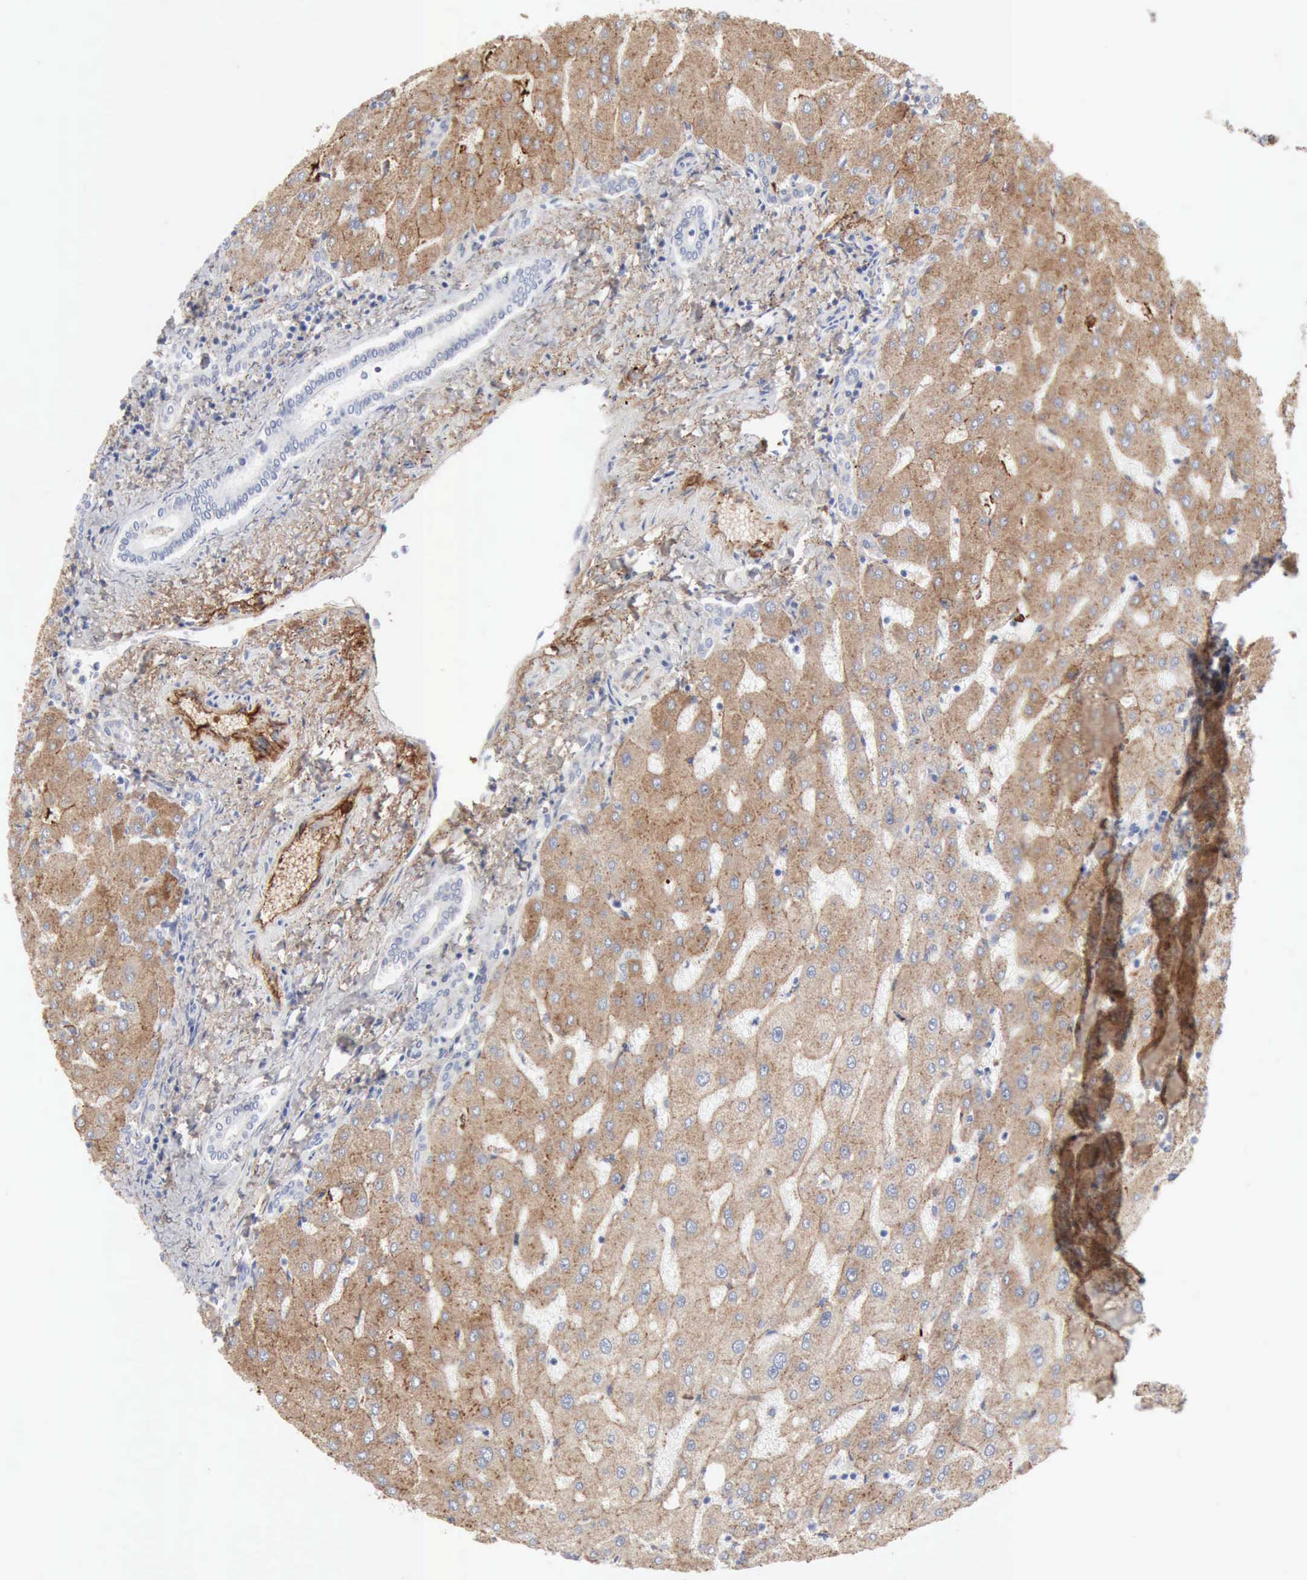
{"staining": {"intensity": "negative", "quantity": "none", "location": "none"}, "tissue": "liver", "cell_type": "Cholangiocytes", "image_type": "normal", "snomed": [{"axis": "morphology", "description": "Normal tissue, NOS"}, {"axis": "topography", "description": "Liver"}], "caption": "This is a histopathology image of immunohistochemistry staining of benign liver, which shows no staining in cholangiocytes.", "gene": "C4BPA", "patient": {"sex": "male", "age": 67}}